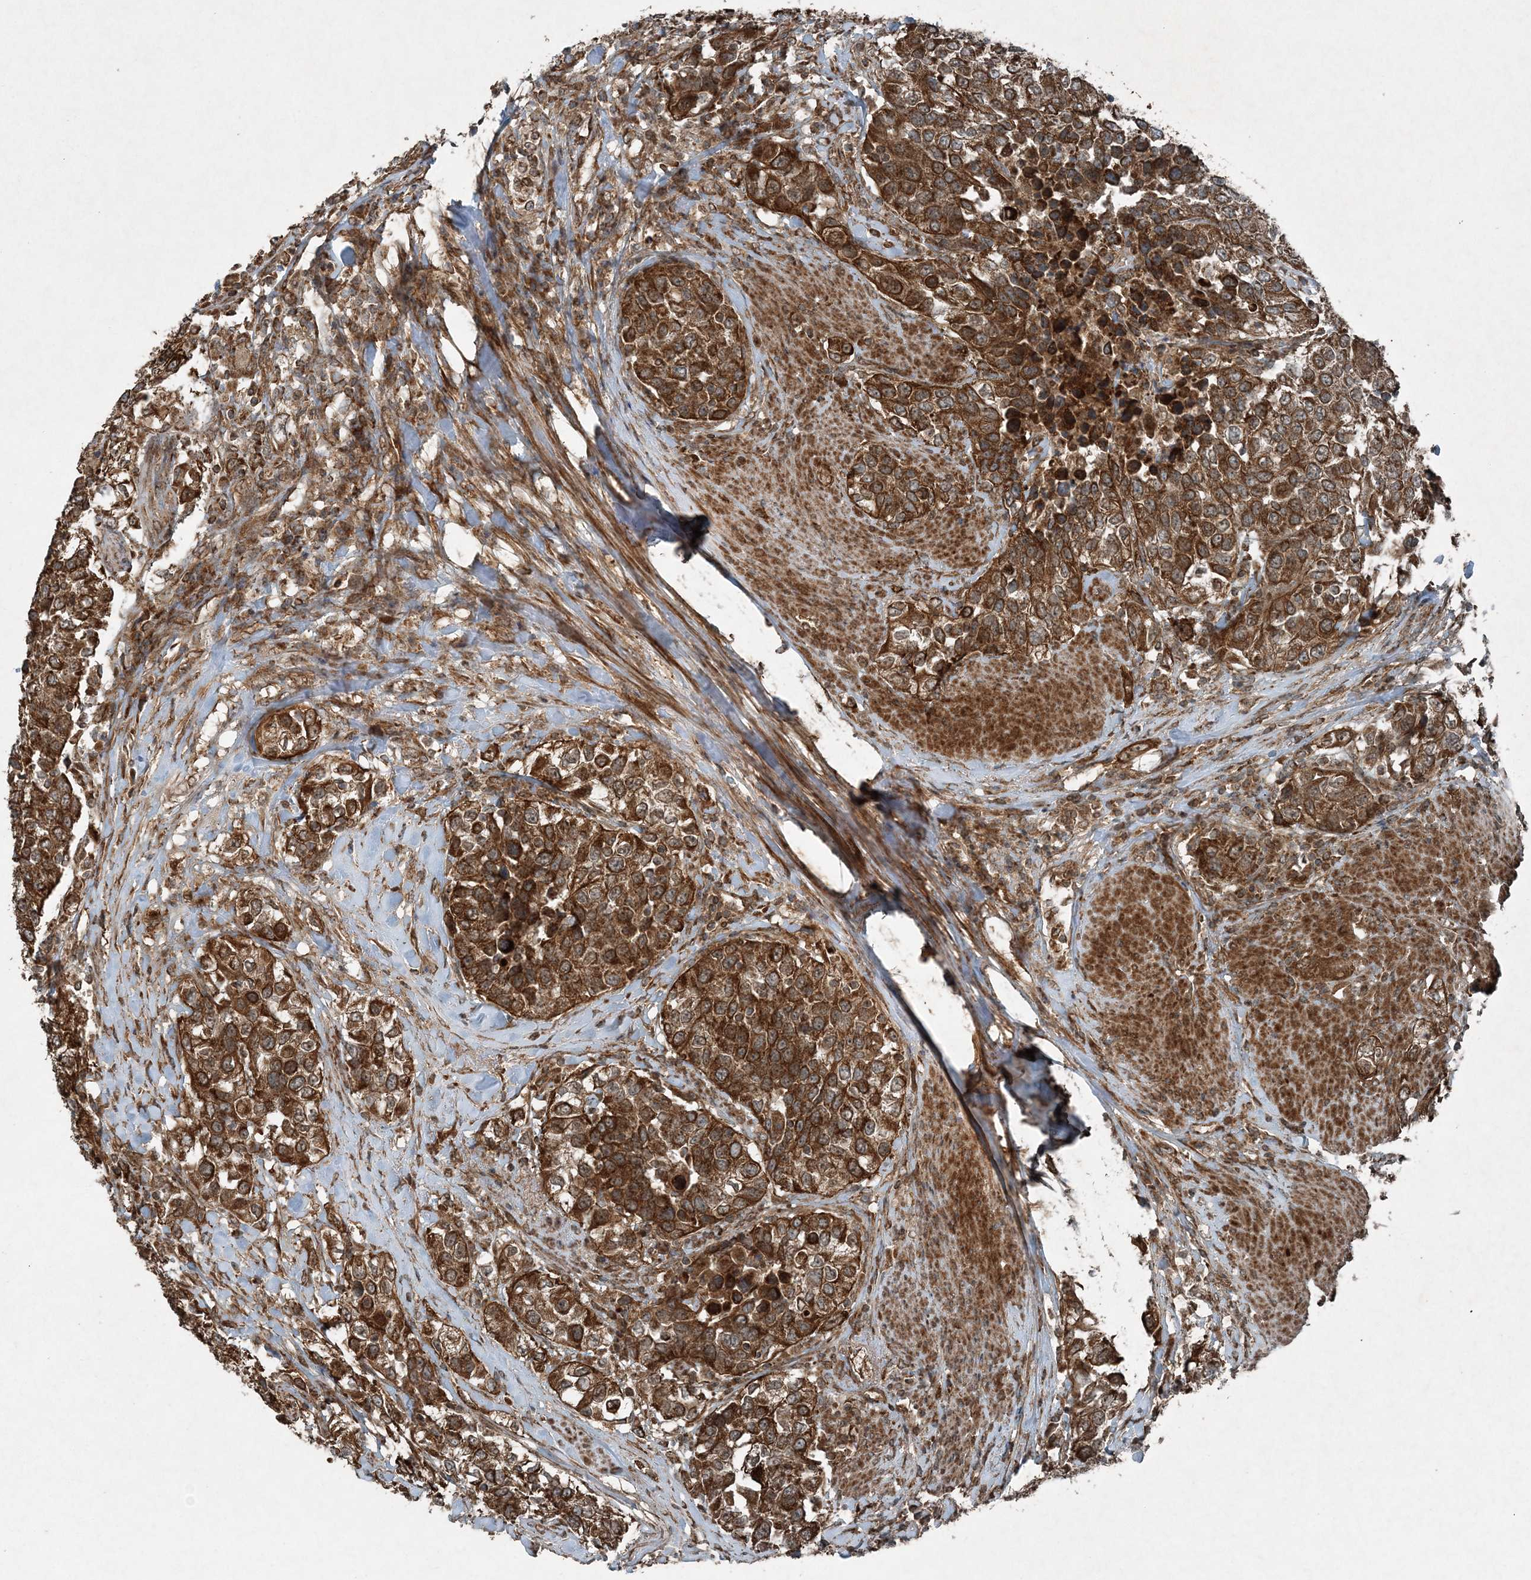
{"staining": {"intensity": "strong", "quantity": ">75%", "location": "cytoplasmic/membranous"}, "tissue": "urothelial cancer", "cell_type": "Tumor cells", "image_type": "cancer", "snomed": [{"axis": "morphology", "description": "Urothelial carcinoma, High grade"}, {"axis": "topography", "description": "Urinary bladder"}], "caption": "Human urothelial cancer stained with a protein marker shows strong staining in tumor cells.", "gene": "COPS7B", "patient": {"sex": "female", "age": 80}}